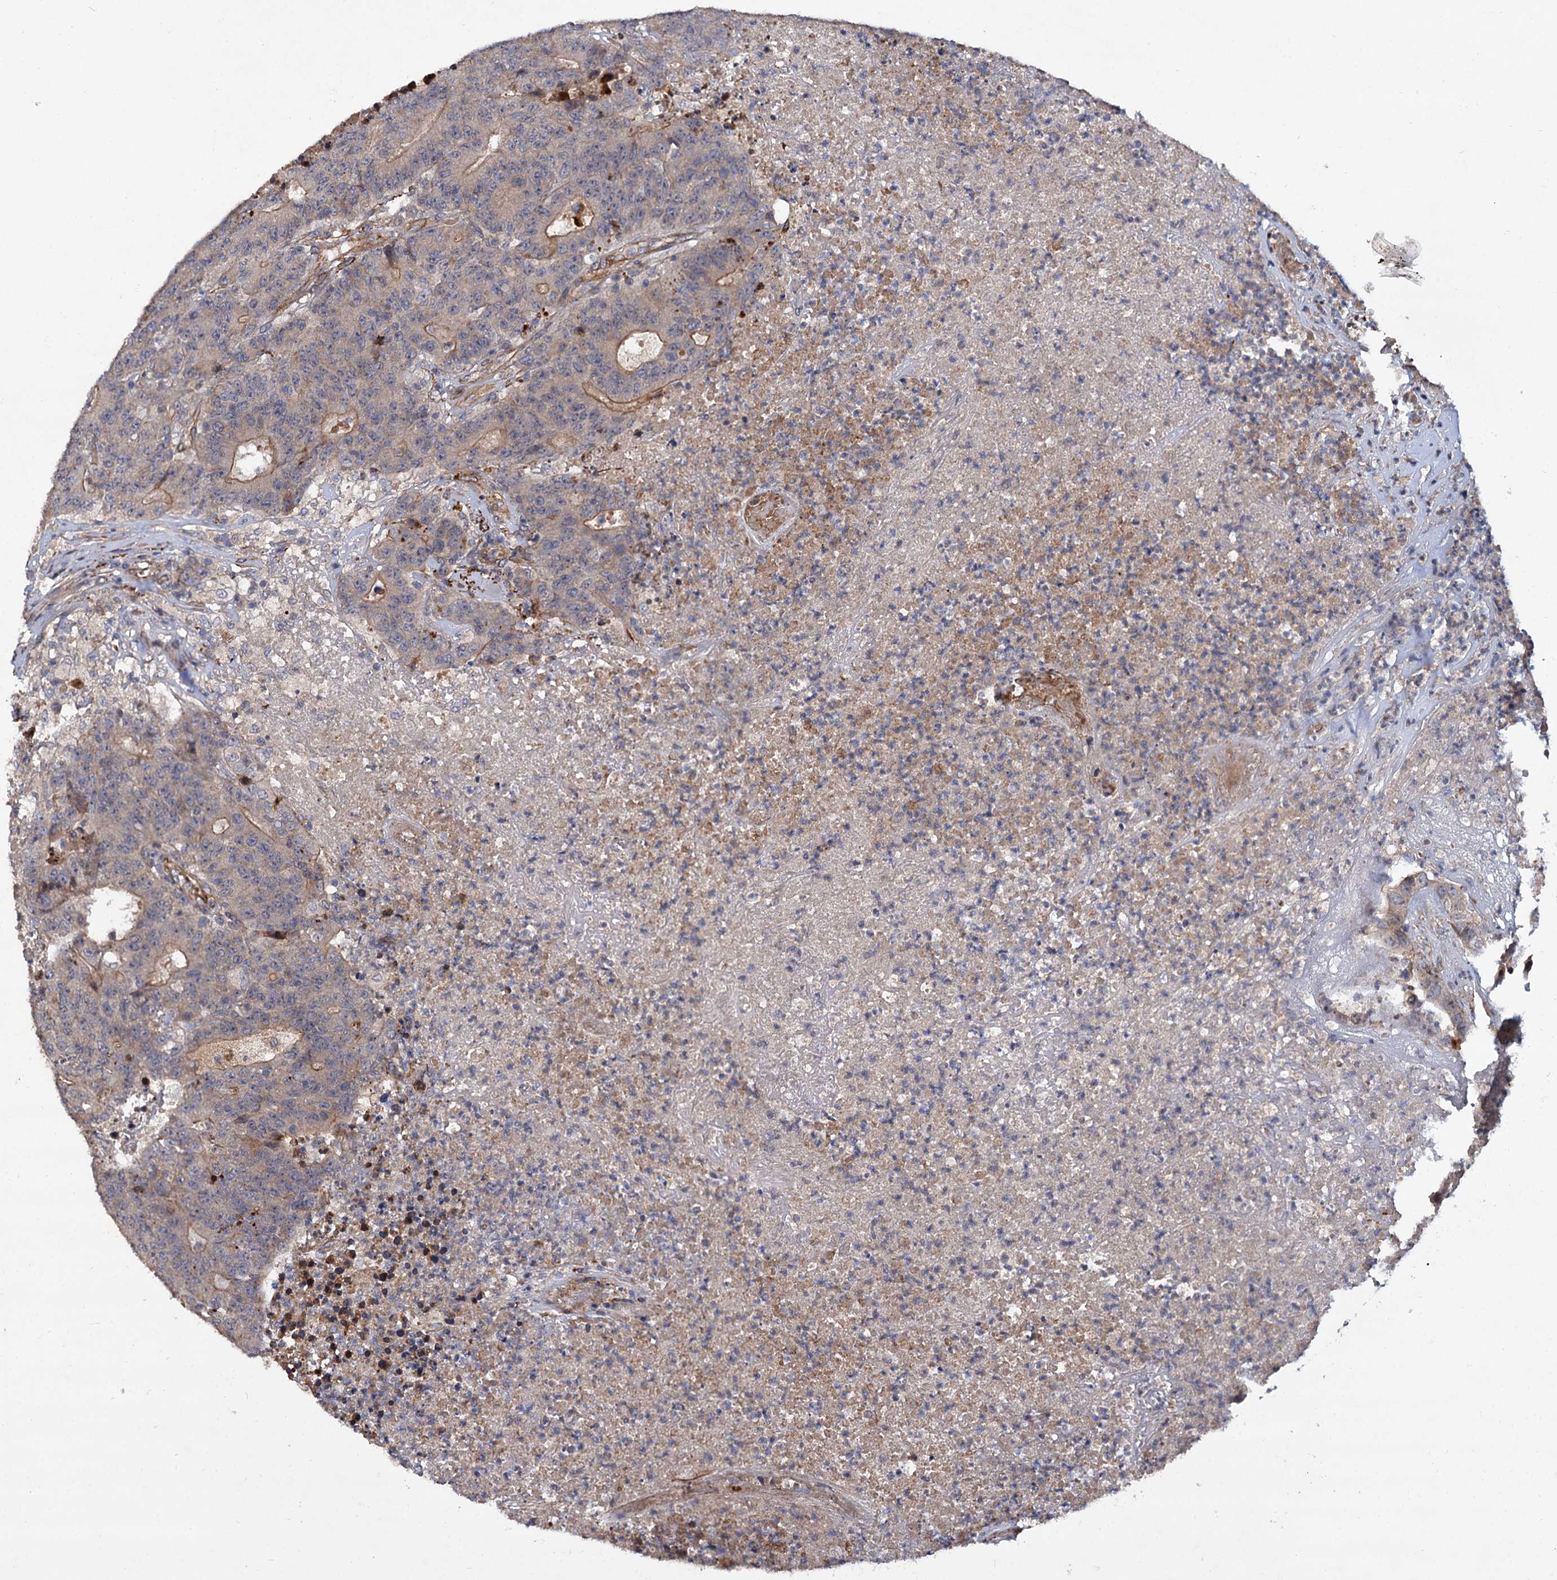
{"staining": {"intensity": "weak", "quantity": ">75%", "location": "cytoplasmic/membranous"}, "tissue": "colorectal cancer", "cell_type": "Tumor cells", "image_type": "cancer", "snomed": [{"axis": "morphology", "description": "Adenocarcinoma, NOS"}, {"axis": "topography", "description": "Colon"}], "caption": "Immunohistochemistry (DAB) staining of human adenocarcinoma (colorectal) shows weak cytoplasmic/membranous protein expression in about >75% of tumor cells.", "gene": "ISM2", "patient": {"sex": "female", "age": 75}}